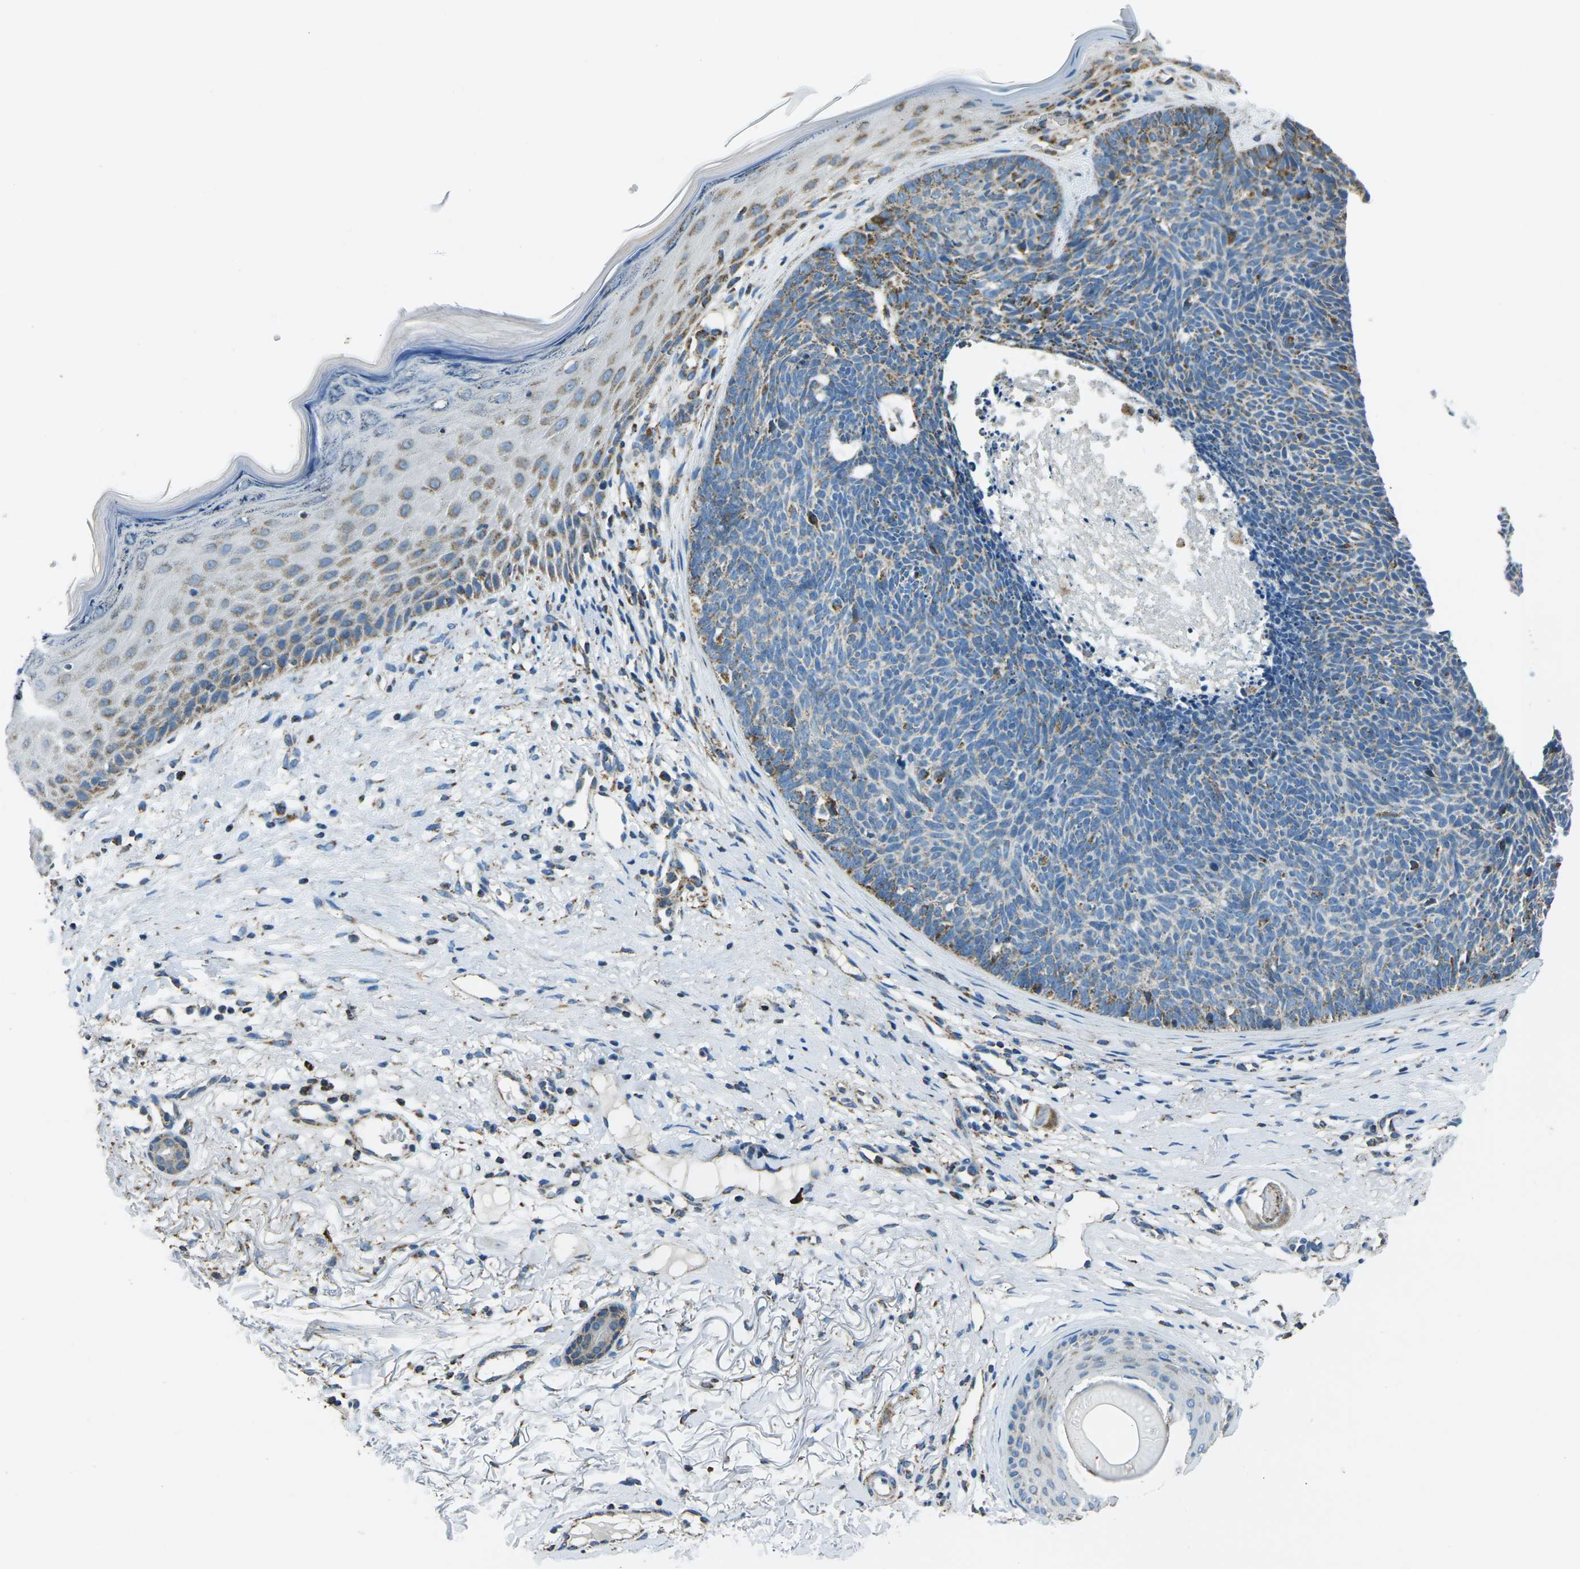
{"staining": {"intensity": "moderate", "quantity": "25%-75%", "location": "cytoplasmic/membranous"}, "tissue": "skin cancer", "cell_type": "Tumor cells", "image_type": "cancer", "snomed": [{"axis": "morphology", "description": "Basal cell carcinoma"}, {"axis": "topography", "description": "Skin"}], "caption": "Brown immunohistochemical staining in human skin basal cell carcinoma demonstrates moderate cytoplasmic/membranous expression in about 25%-75% of tumor cells.", "gene": "IRF3", "patient": {"sex": "female", "age": 70}}